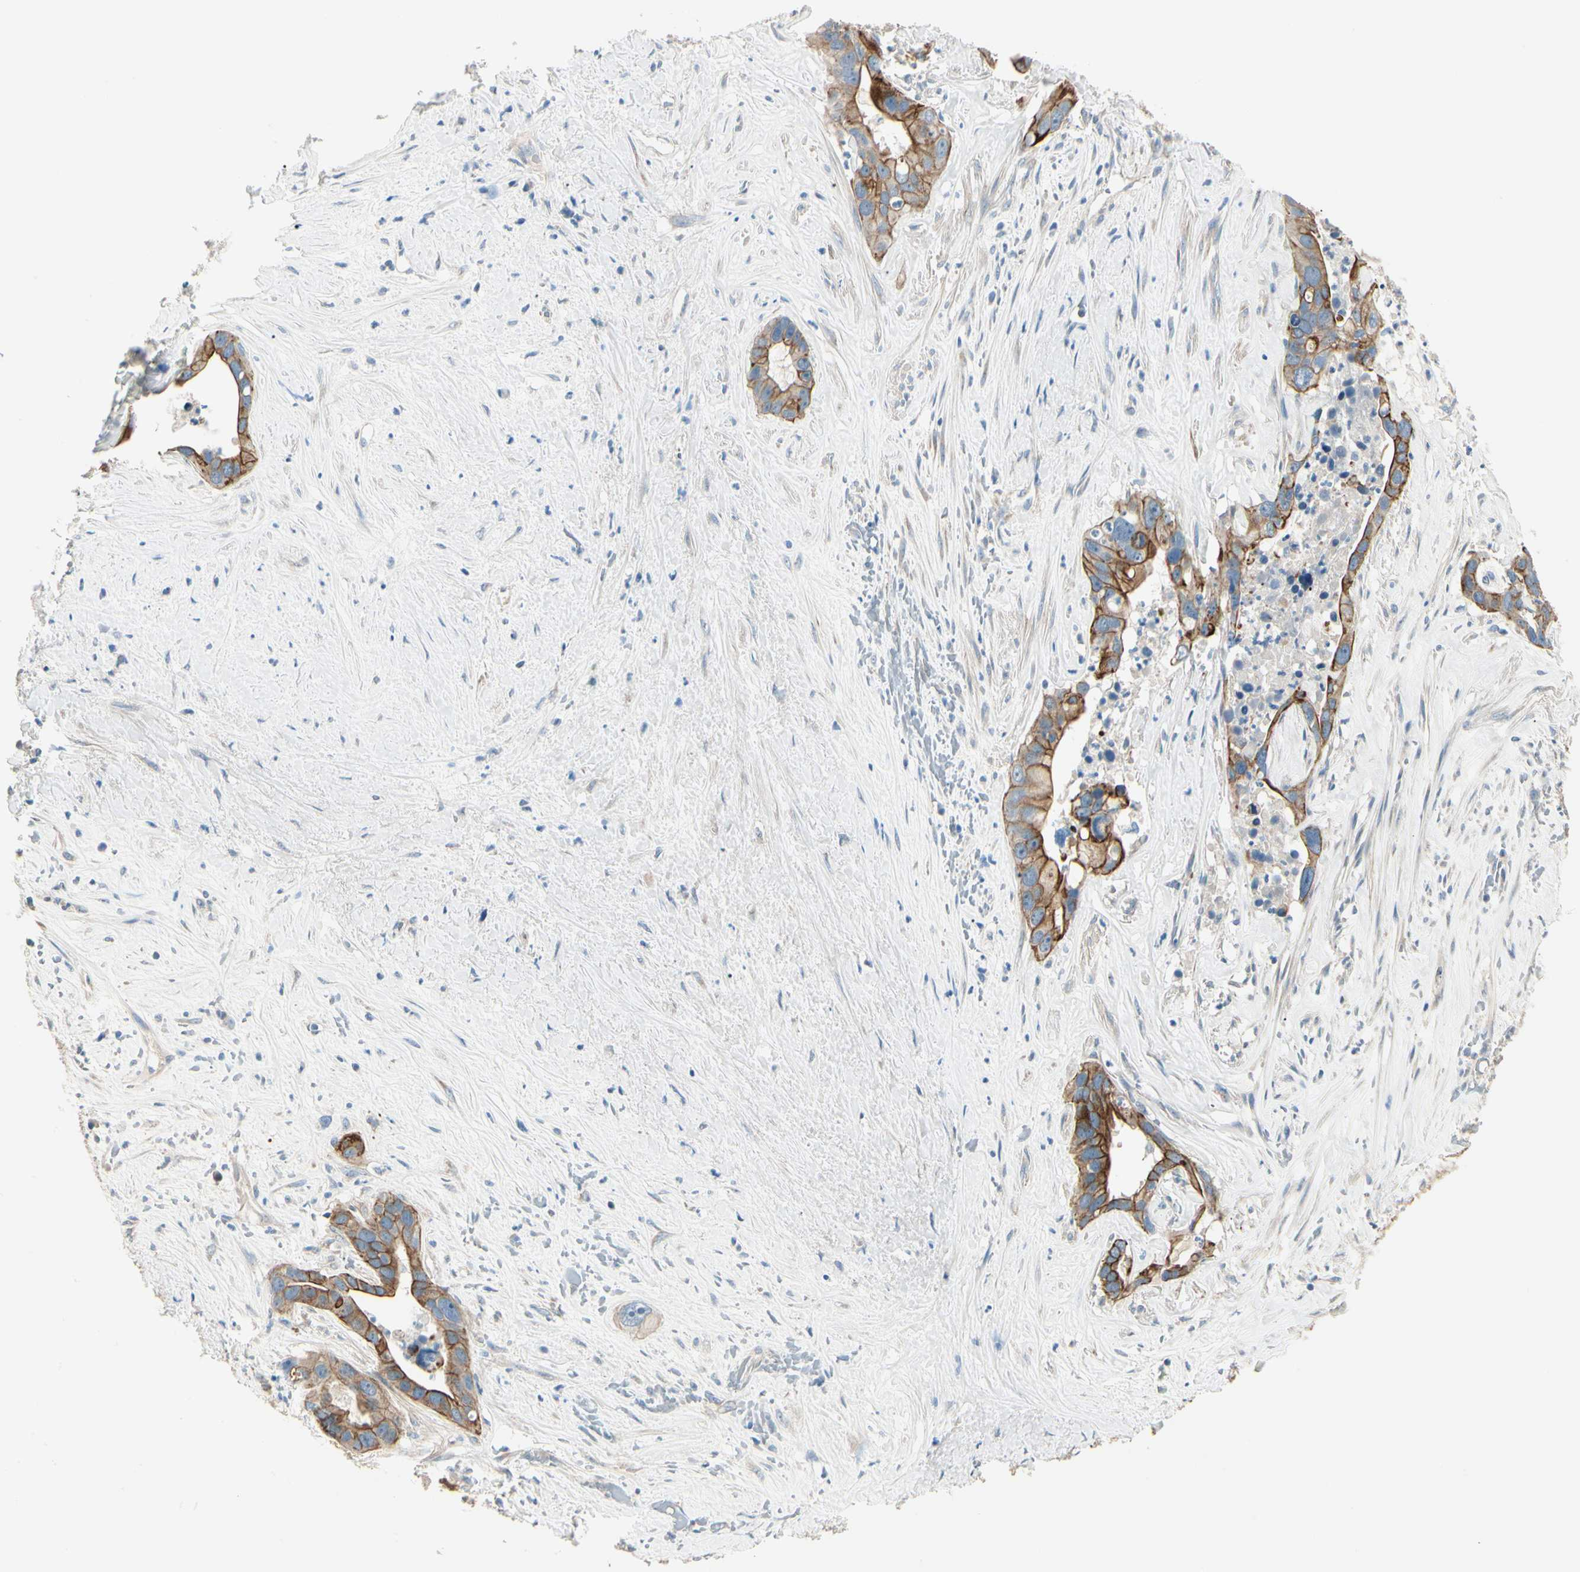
{"staining": {"intensity": "strong", "quantity": ">75%", "location": "cytoplasmic/membranous"}, "tissue": "liver cancer", "cell_type": "Tumor cells", "image_type": "cancer", "snomed": [{"axis": "morphology", "description": "Cholangiocarcinoma"}, {"axis": "topography", "description": "Liver"}], "caption": "Liver cancer (cholangiocarcinoma) stained with a protein marker exhibits strong staining in tumor cells.", "gene": "DUSP12", "patient": {"sex": "female", "age": 65}}